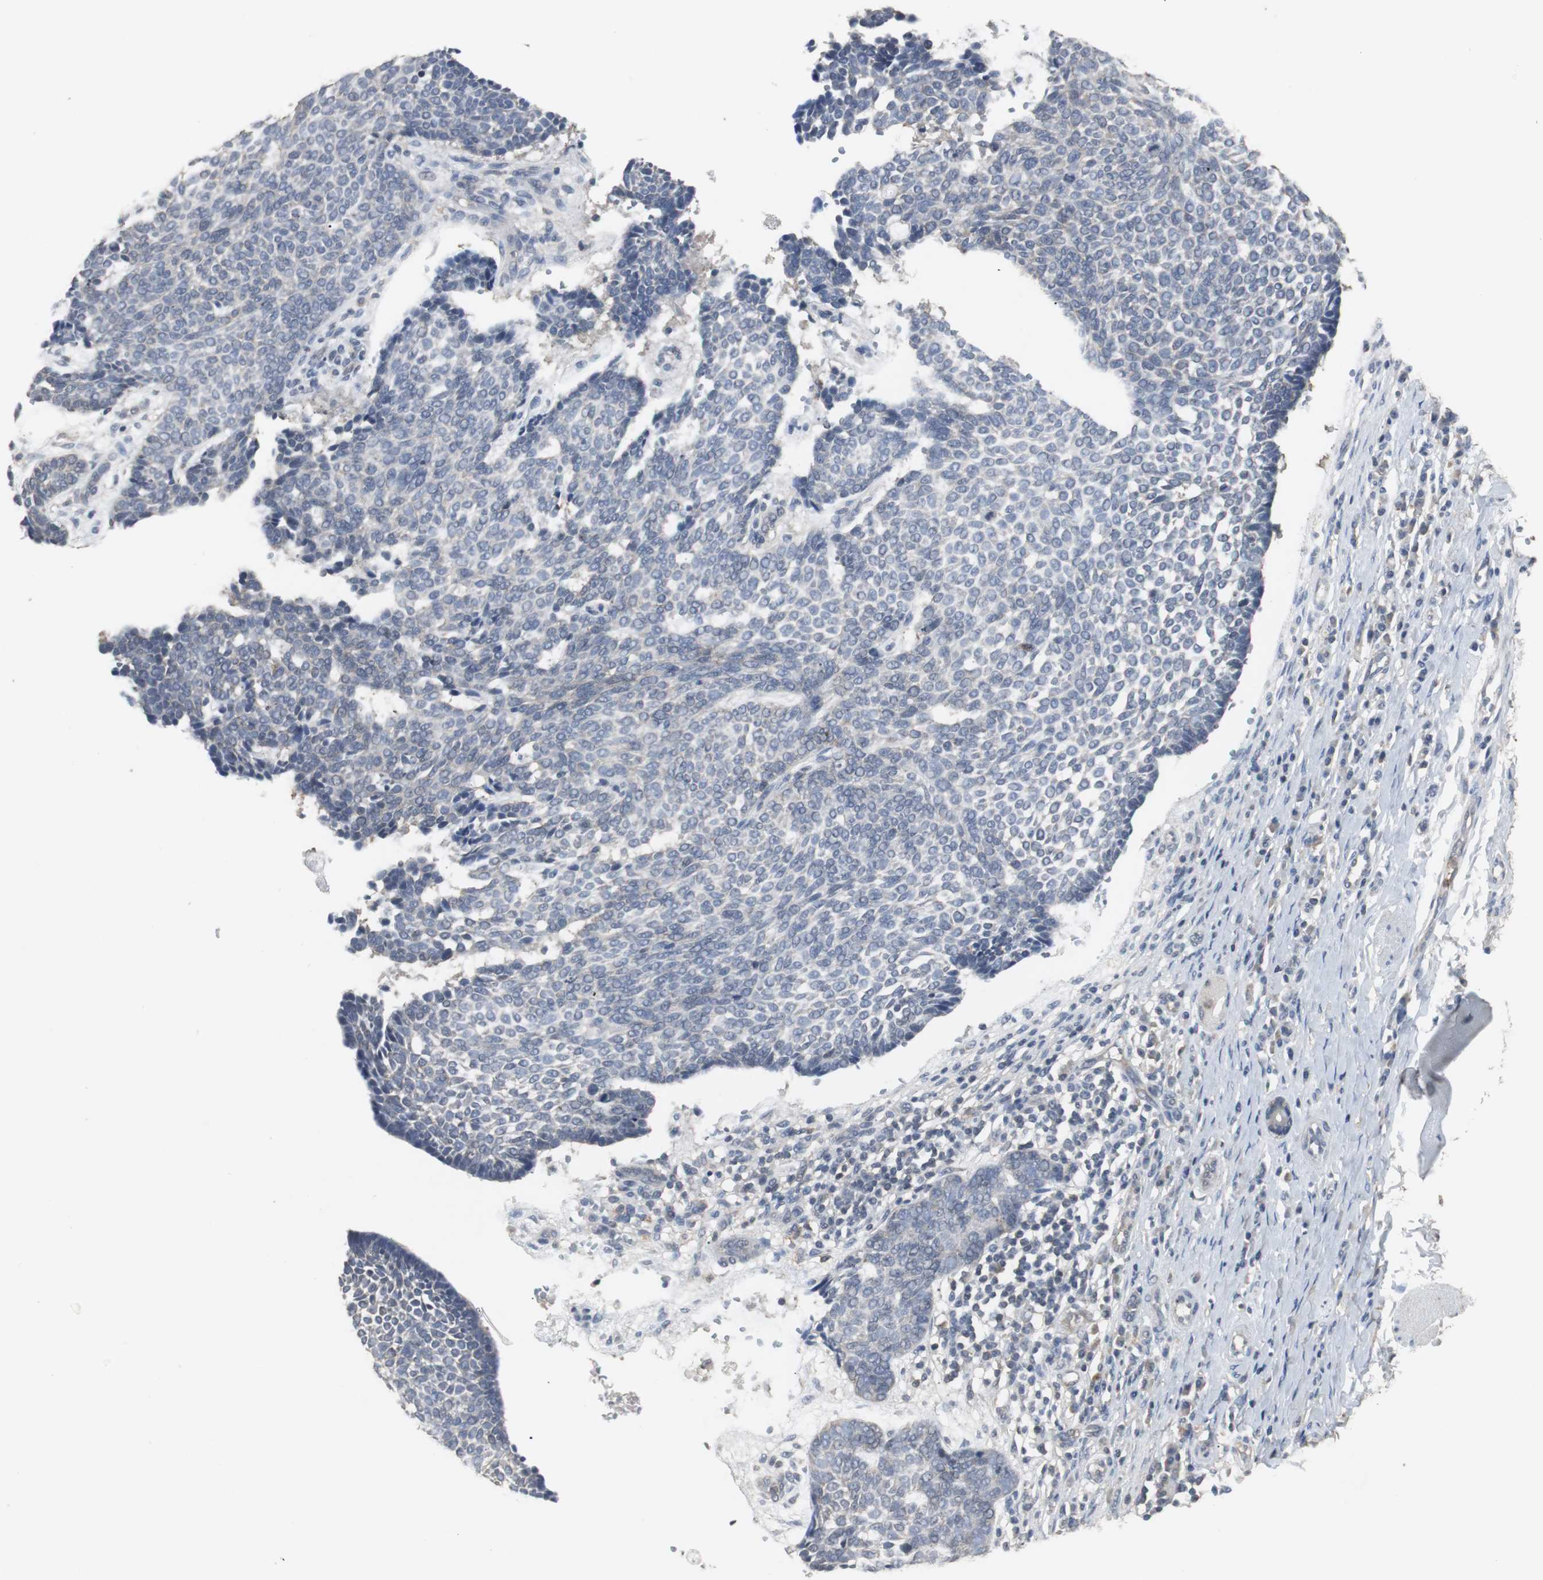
{"staining": {"intensity": "negative", "quantity": "none", "location": "none"}, "tissue": "skin cancer", "cell_type": "Tumor cells", "image_type": "cancer", "snomed": [{"axis": "morphology", "description": "Normal tissue, NOS"}, {"axis": "morphology", "description": "Basal cell carcinoma"}, {"axis": "topography", "description": "Skin"}], "caption": "Histopathology image shows no protein positivity in tumor cells of skin cancer tissue.", "gene": "HPRT1", "patient": {"sex": "male", "age": 87}}